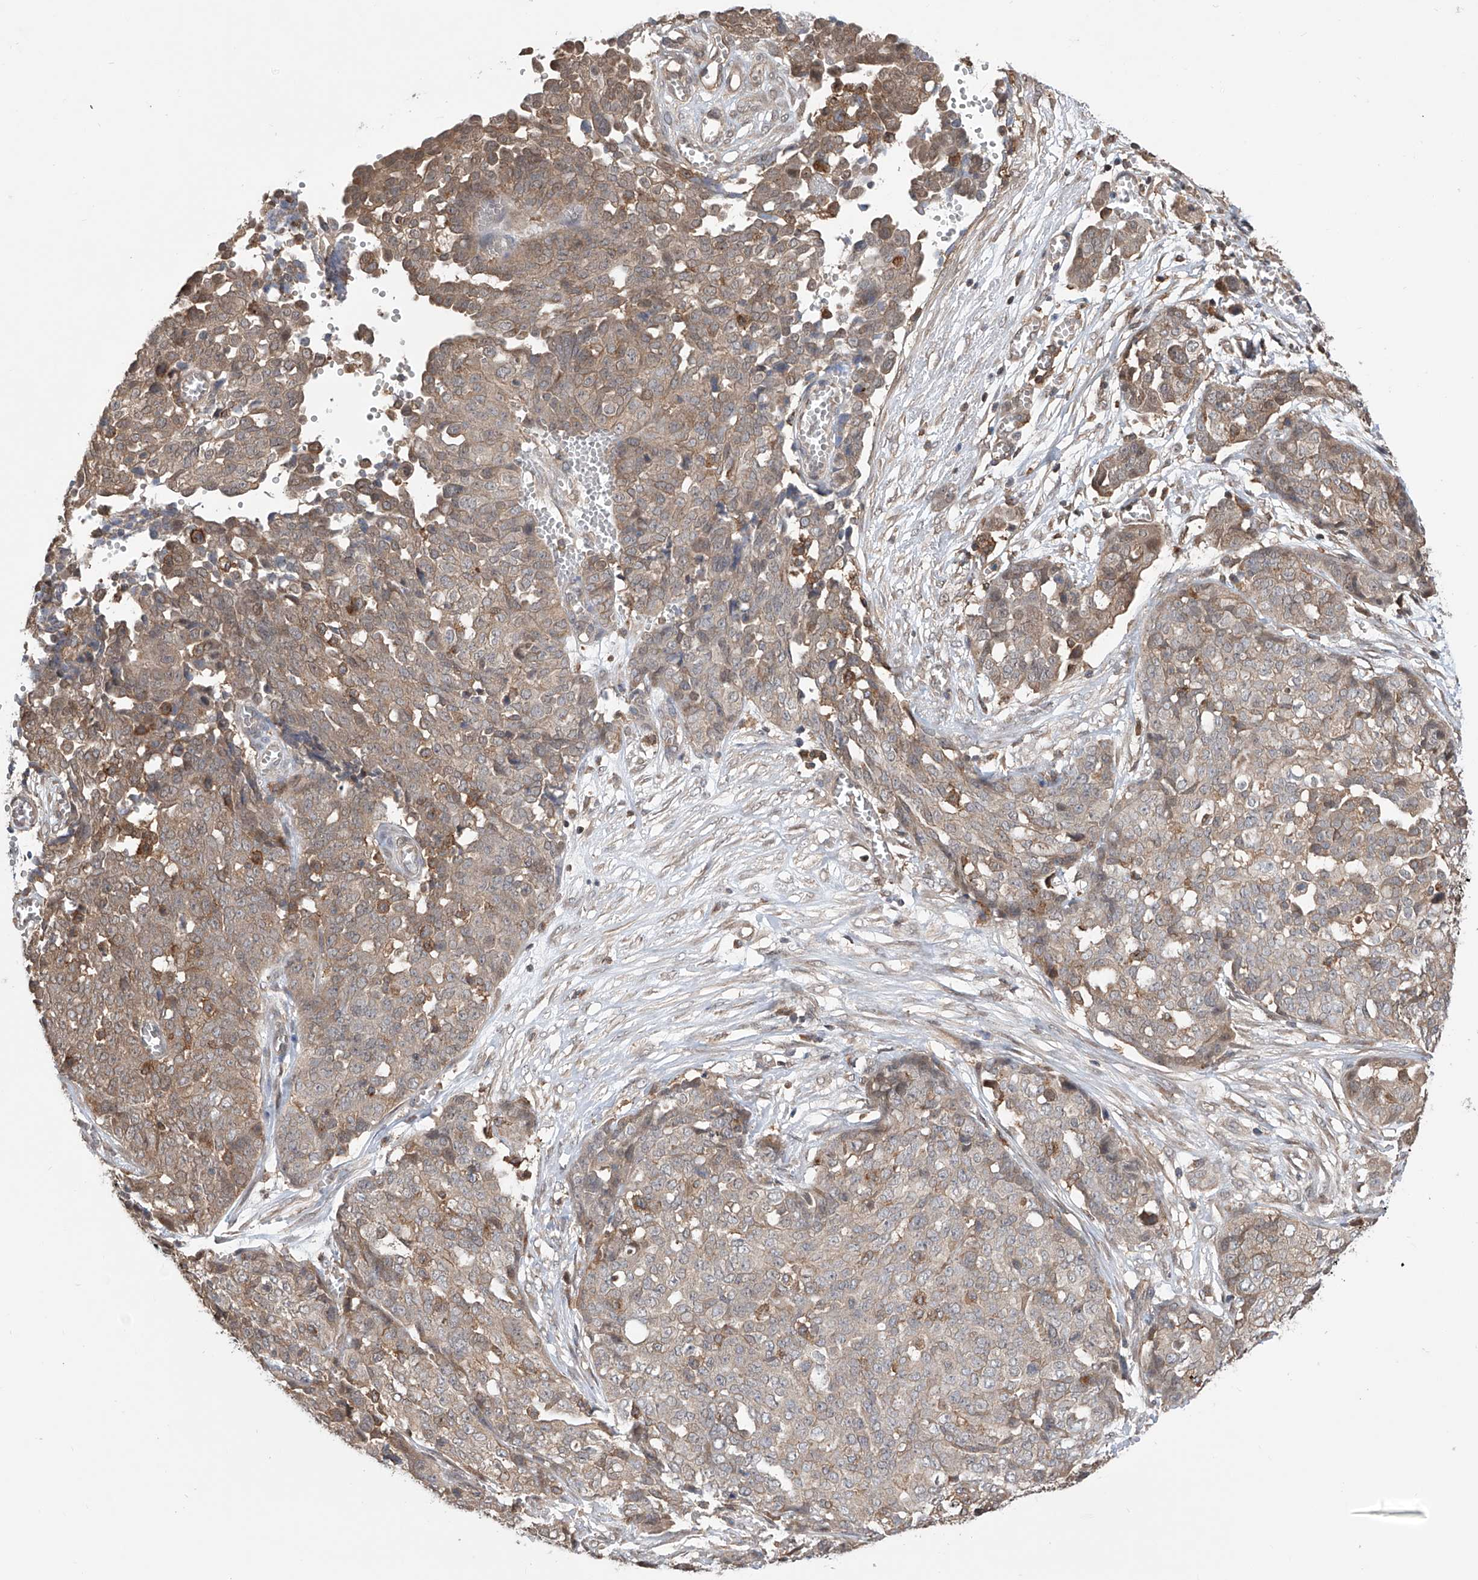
{"staining": {"intensity": "weak", "quantity": "25%-75%", "location": "cytoplasmic/membranous"}, "tissue": "ovarian cancer", "cell_type": "Tumor cells", "image_type": "cancer", "snomed": [{"axis": "morphology", "description": "Cystadenocarcinoma, serous, NOS"}, {"axis": "topography", "description": "Soft tissue"}, {"axis": "topography", "description": "Ovary"}], "caption": "Protein expression analysis of human serous cystadenocarcinoma (ovarian) reveals weak cytoplasmic/membranous expression in approximately 25%-75% of tumor cells. Using DAB (3,3'-diaminobenzidine) (brown) and hematoxylin (blue) stains, captured at high magnification using brightfield microscopy.", "gene": "HOXC8", "patient": {"sex": "female", "age": 57}}